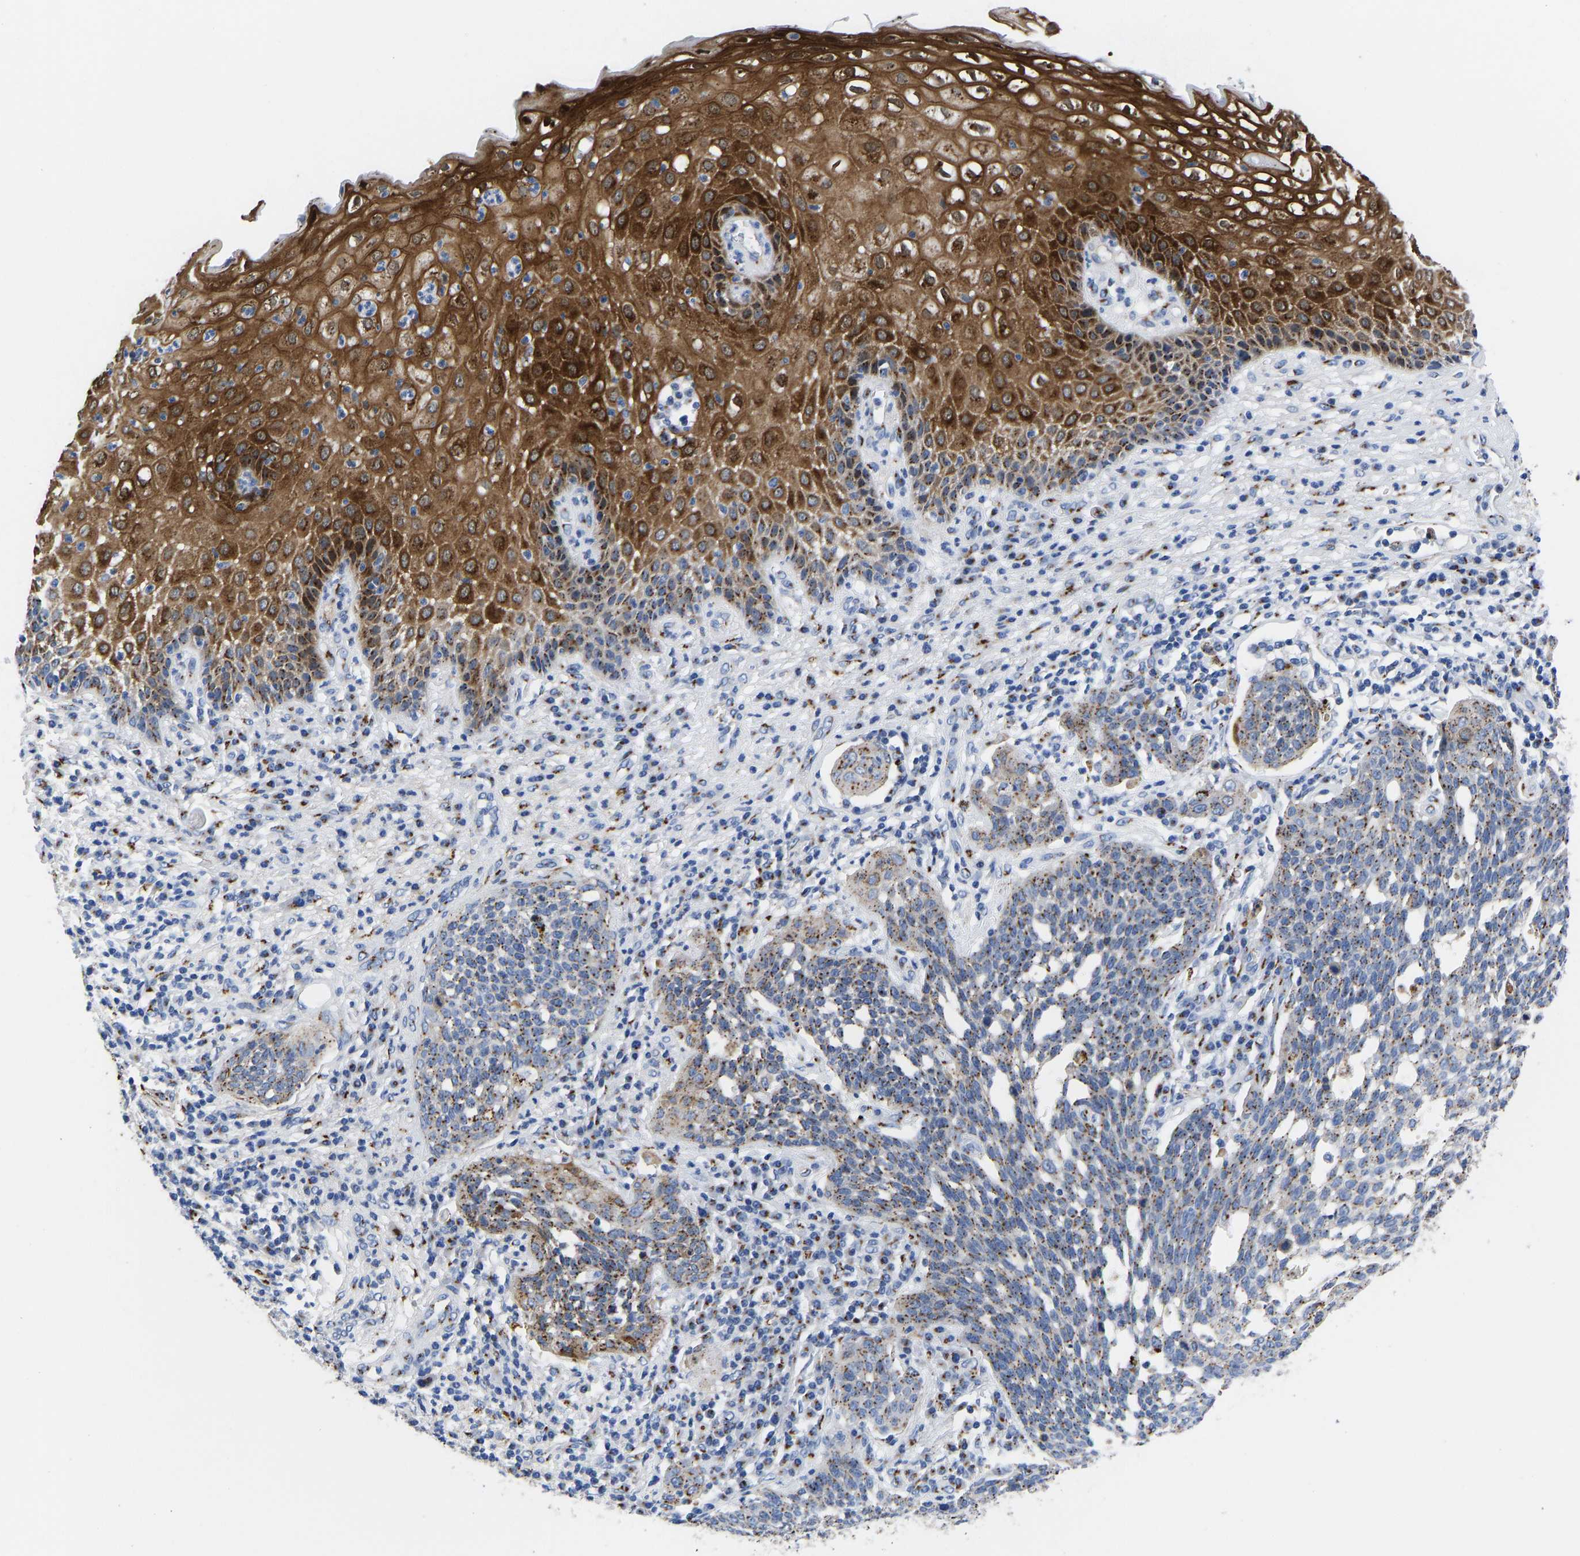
{"staining": {"intensity": "moderate", "quantity": ">75%", "location": "cytoplasmic/membranous"}, "tissue": "cervical cancer", "cell_type": "Tumor cells", "image_type": "cancer", "snomed": [{"axis": "morphology", "description": "Squamous cell carcinoma, NOS"}, {"axis": "topography", "description": "Cervix"}], "caption": "Approximately >75% of tumor cells in cervical cancer exhibit moderate cytoplasmic/membranous protein staining as visualized by brown immunohistochemical staining.", "gene": "TMEM87A", "patient": {"sex": "female", "age": 34}}